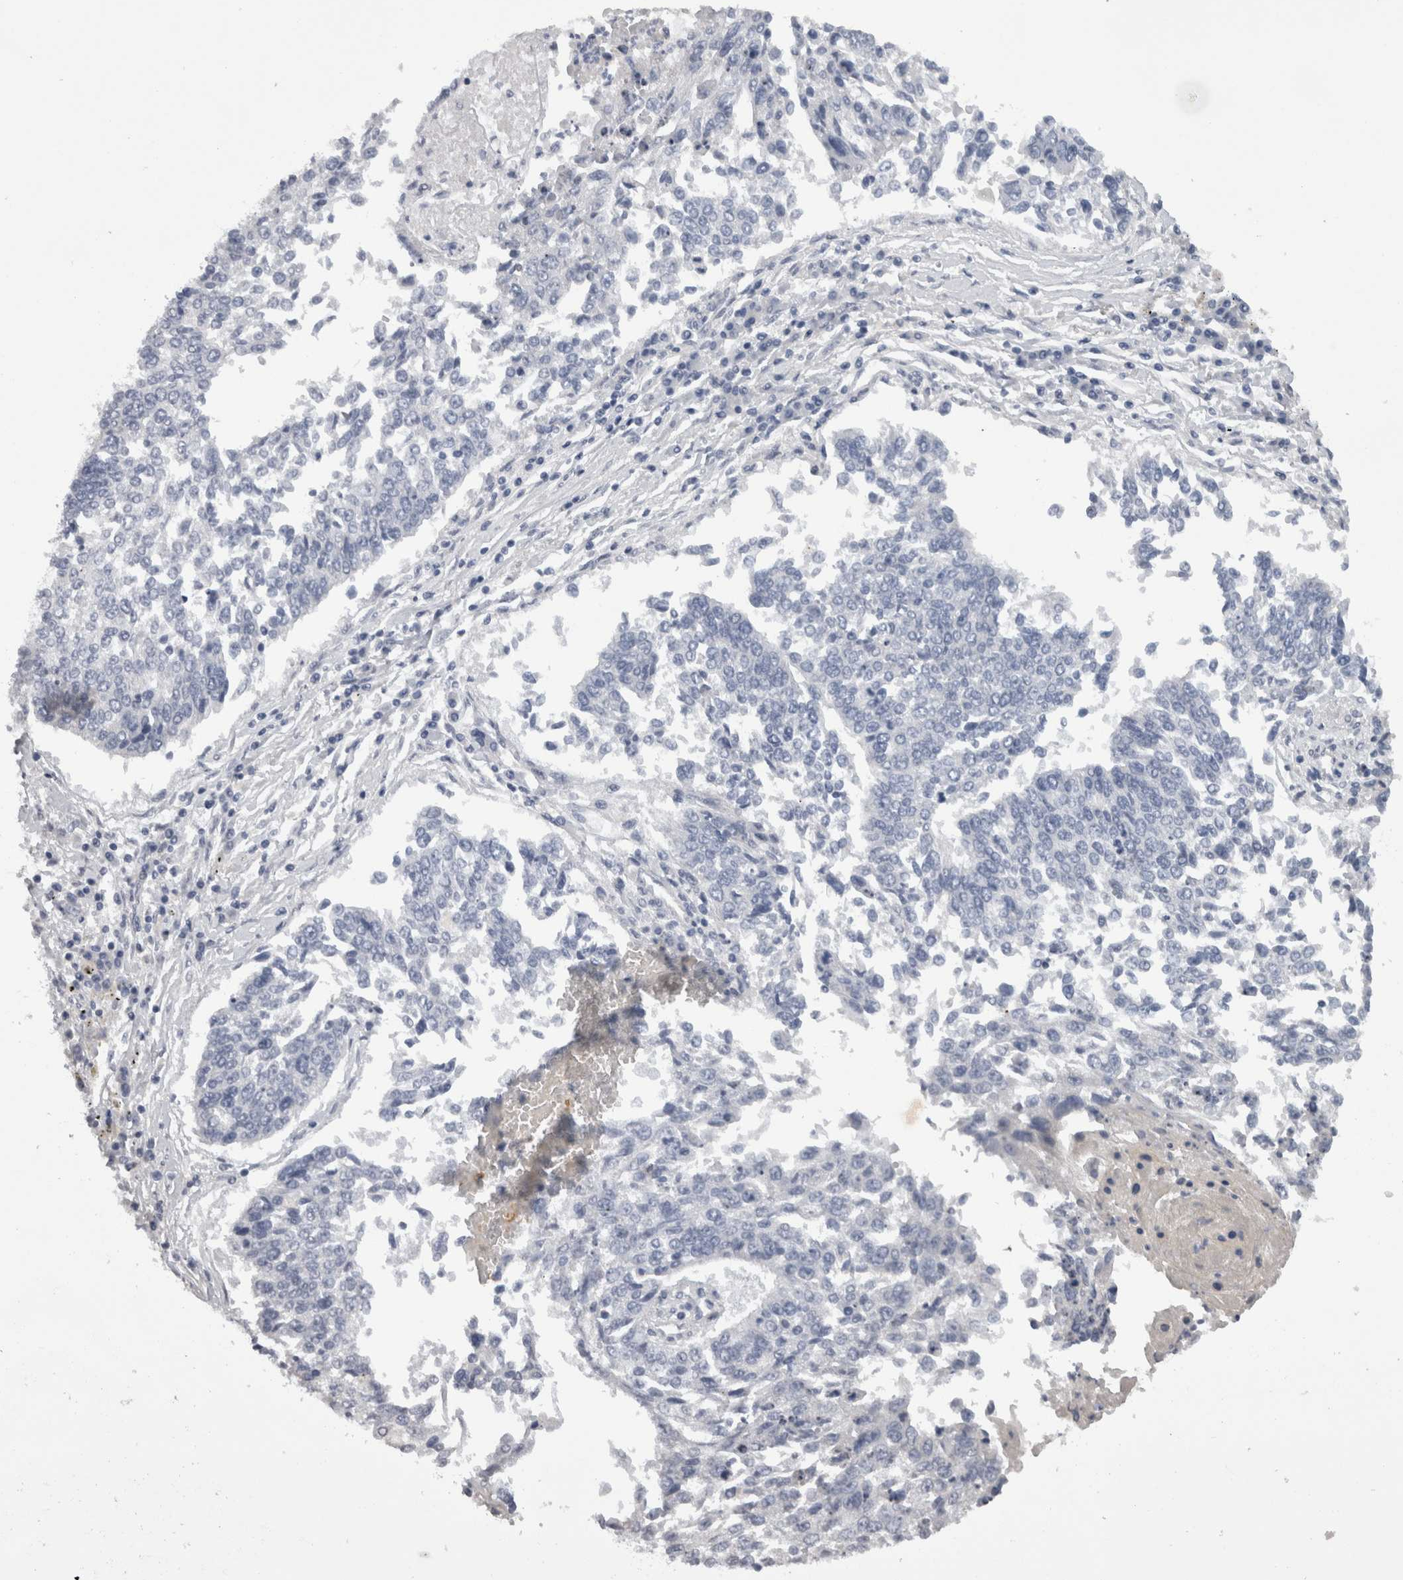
{"staining": {"intensity": "negative", "quantity": "none", "location": "none"}, "tissue": "lung cancer", "cell_type": "Tumor cells", "image_type": "cancer", "snomed": [{"axis": "morphology", "description": "Normal tissue, NOS"}, {"axis": "morphology", "description": "Squamous cell carcinoma, NOS"}, {"axis": "topography", "description": "Cartilage tissue"}, {"axis": "topography", "description": "Bronchus"}, {"axis": "topography", "description": "Lung"}, {"axis": "topography", "description": "Peripheral nerve tissue"}], "caption": "A high-resolution histopathology image shows IHC staining of lung cancer (squamous cell carcinoma), which demonstrates no significant positivity in tumor cells.", "gene": "CAMK2D", "patient": {"sex": "female", "age": 49}}